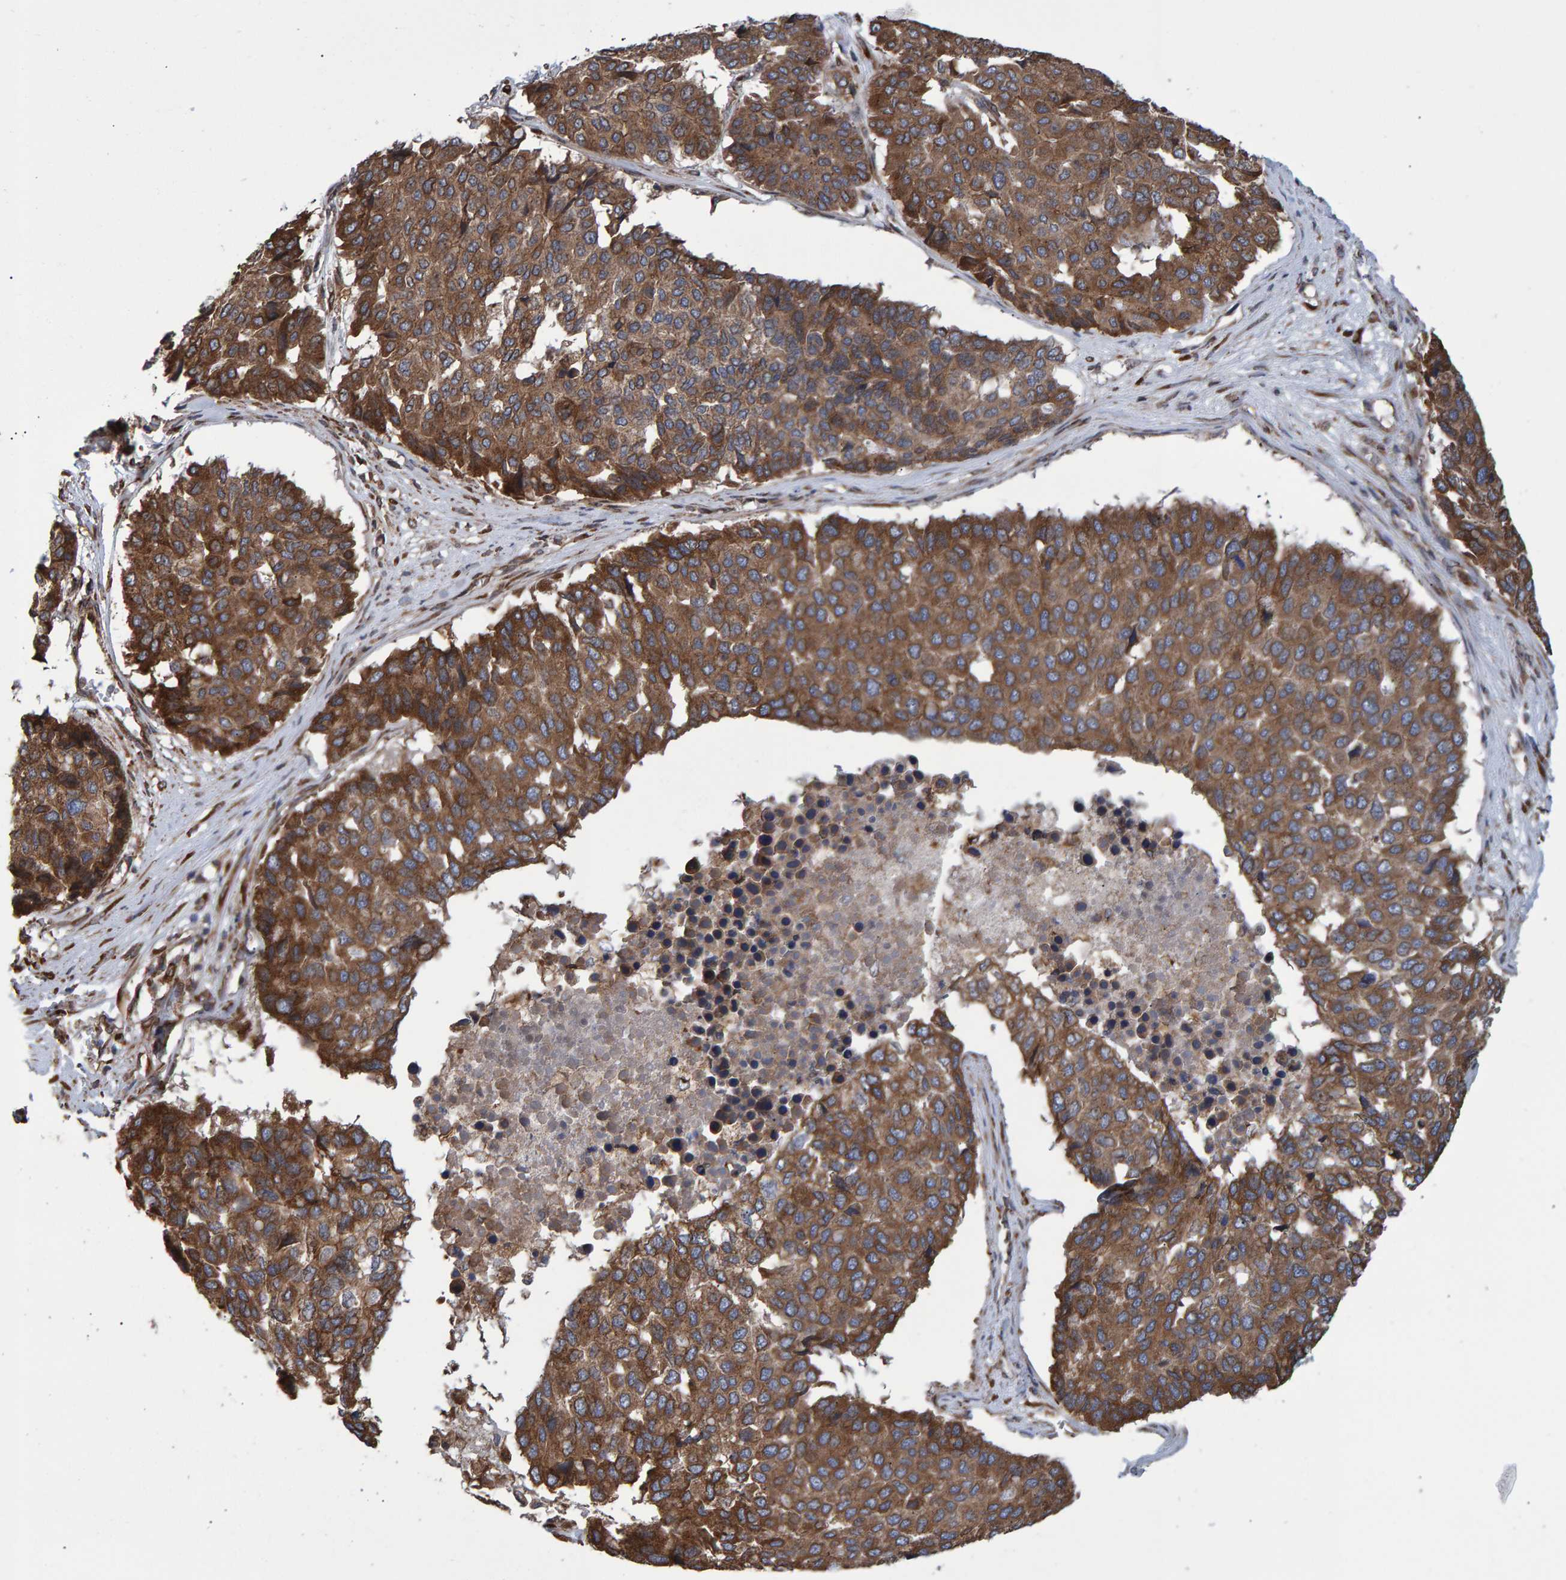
{"staining": {"intensity": "strong", "quantity": ">75%", "location": "cytoplasmic/membranous"}, "tissue": "pancreatic cancer", "cell_type": "Tumor cells", "image_type": "cancer", "snomed": [{"axis": "morphology", "description": "Adenocarcinoma, NOS"}, {"axis": "topography", "description": "Pancreas"}], "caption": "Protein analysis of pancreatic cancer (adenocarcinoma) tissue demonstrates strong cytoplasmic/membranous expression in about >75% of tumor cells.", "gene": "FAM117A", "patient": {"sex": "male", "age": 50}}